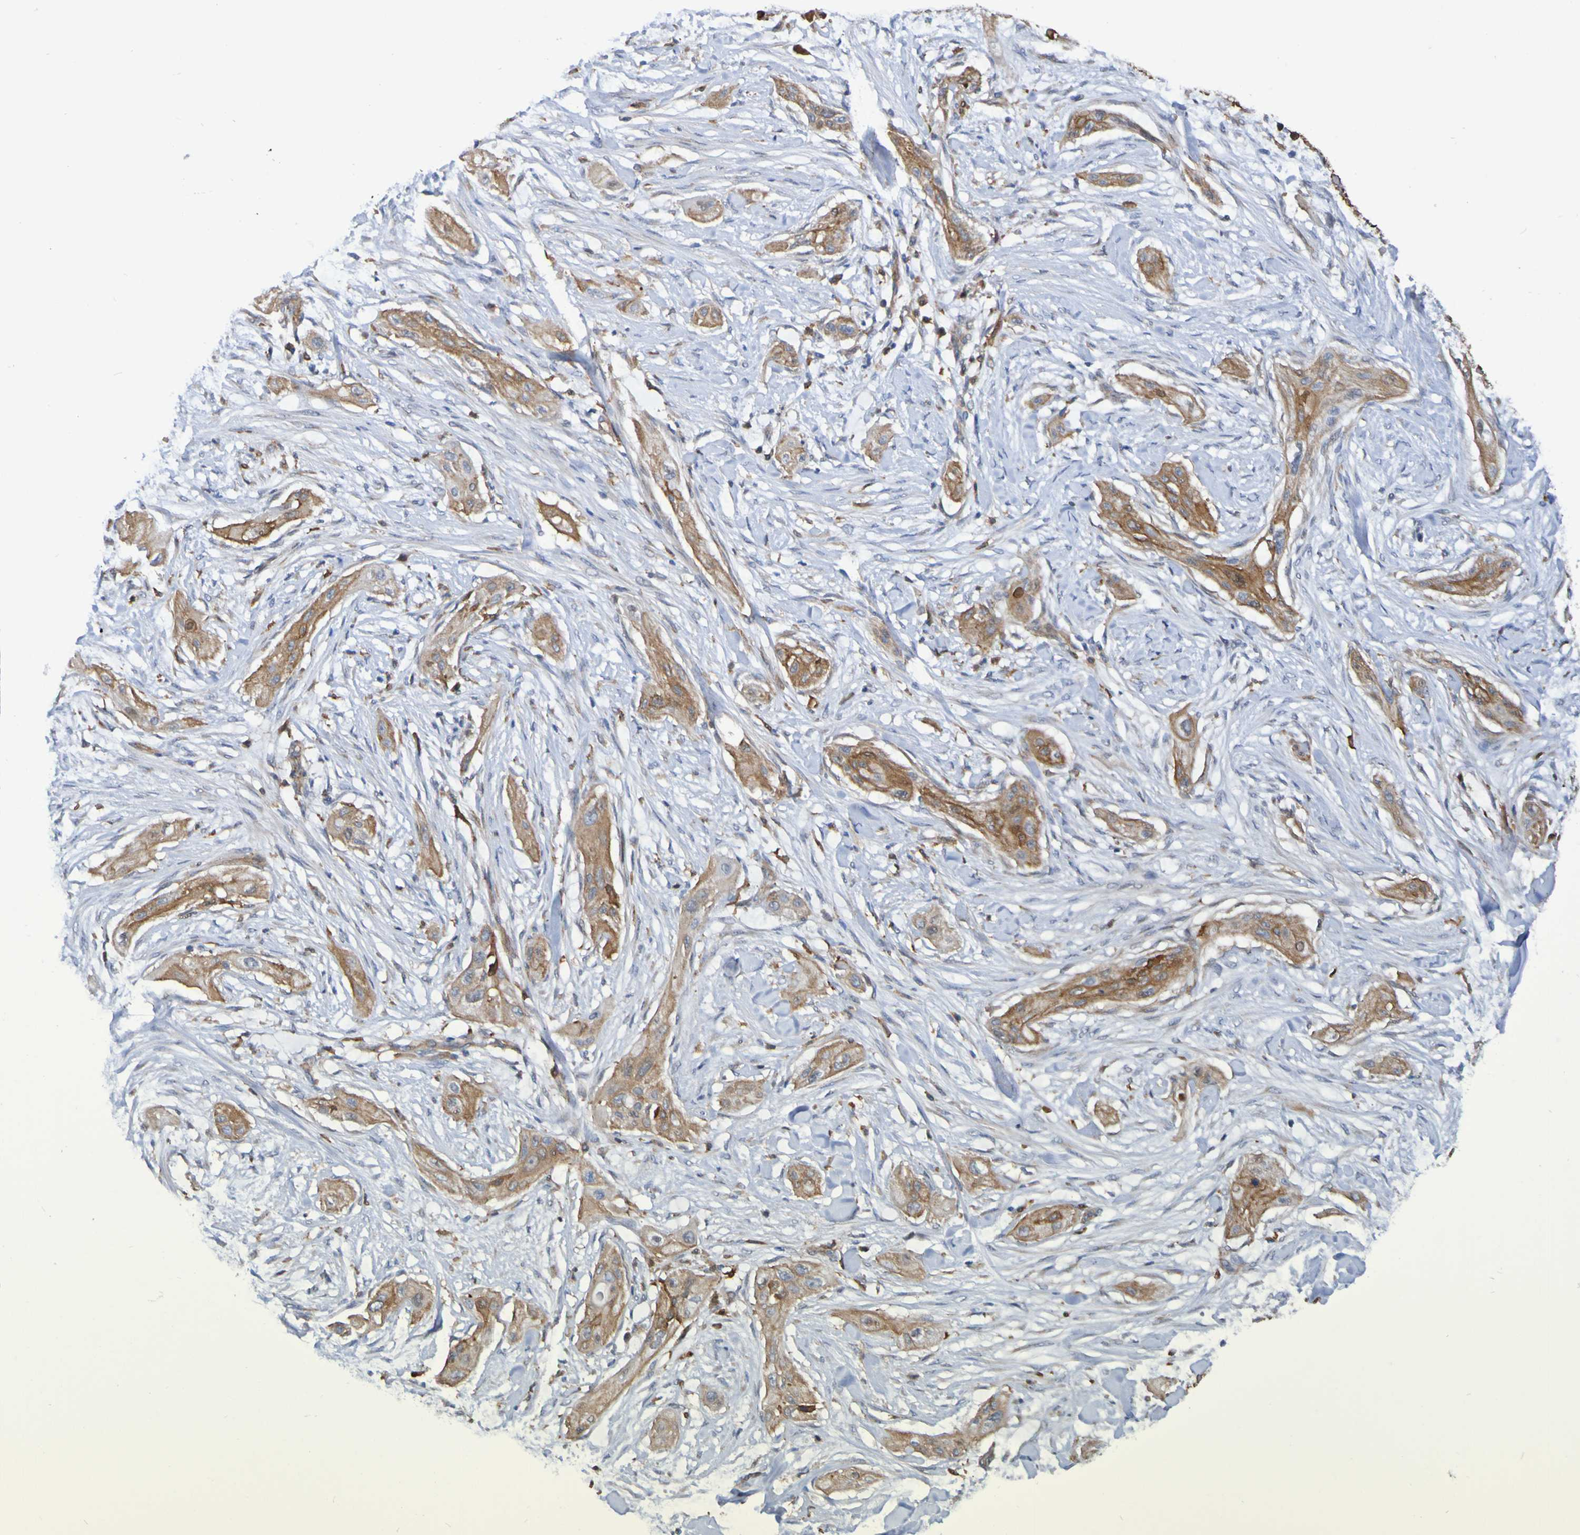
{"staining": {"intensity": "moderate", "quantity": ">75%", "location": "cytoplasmic/membranous"}, "tissue": "lung cancer", "cell_type": "Tumor cells", "image_type": "cancer", "snomed": [{"axis": "morphology", "description": "Squamous cell carcinoma, NOS"}, {"axis": "topography", "description": "Lung"}], "caption": "A brown stain highlights moderate cytoplasmic/membranous positivity of a protein in human lung squamous cell carcinoma tumor cells. (Brightfield microscopy of DAB IHC at high magnification).", "gene": "SCRG1", "patient": {"sex": "female", "age": 47}}